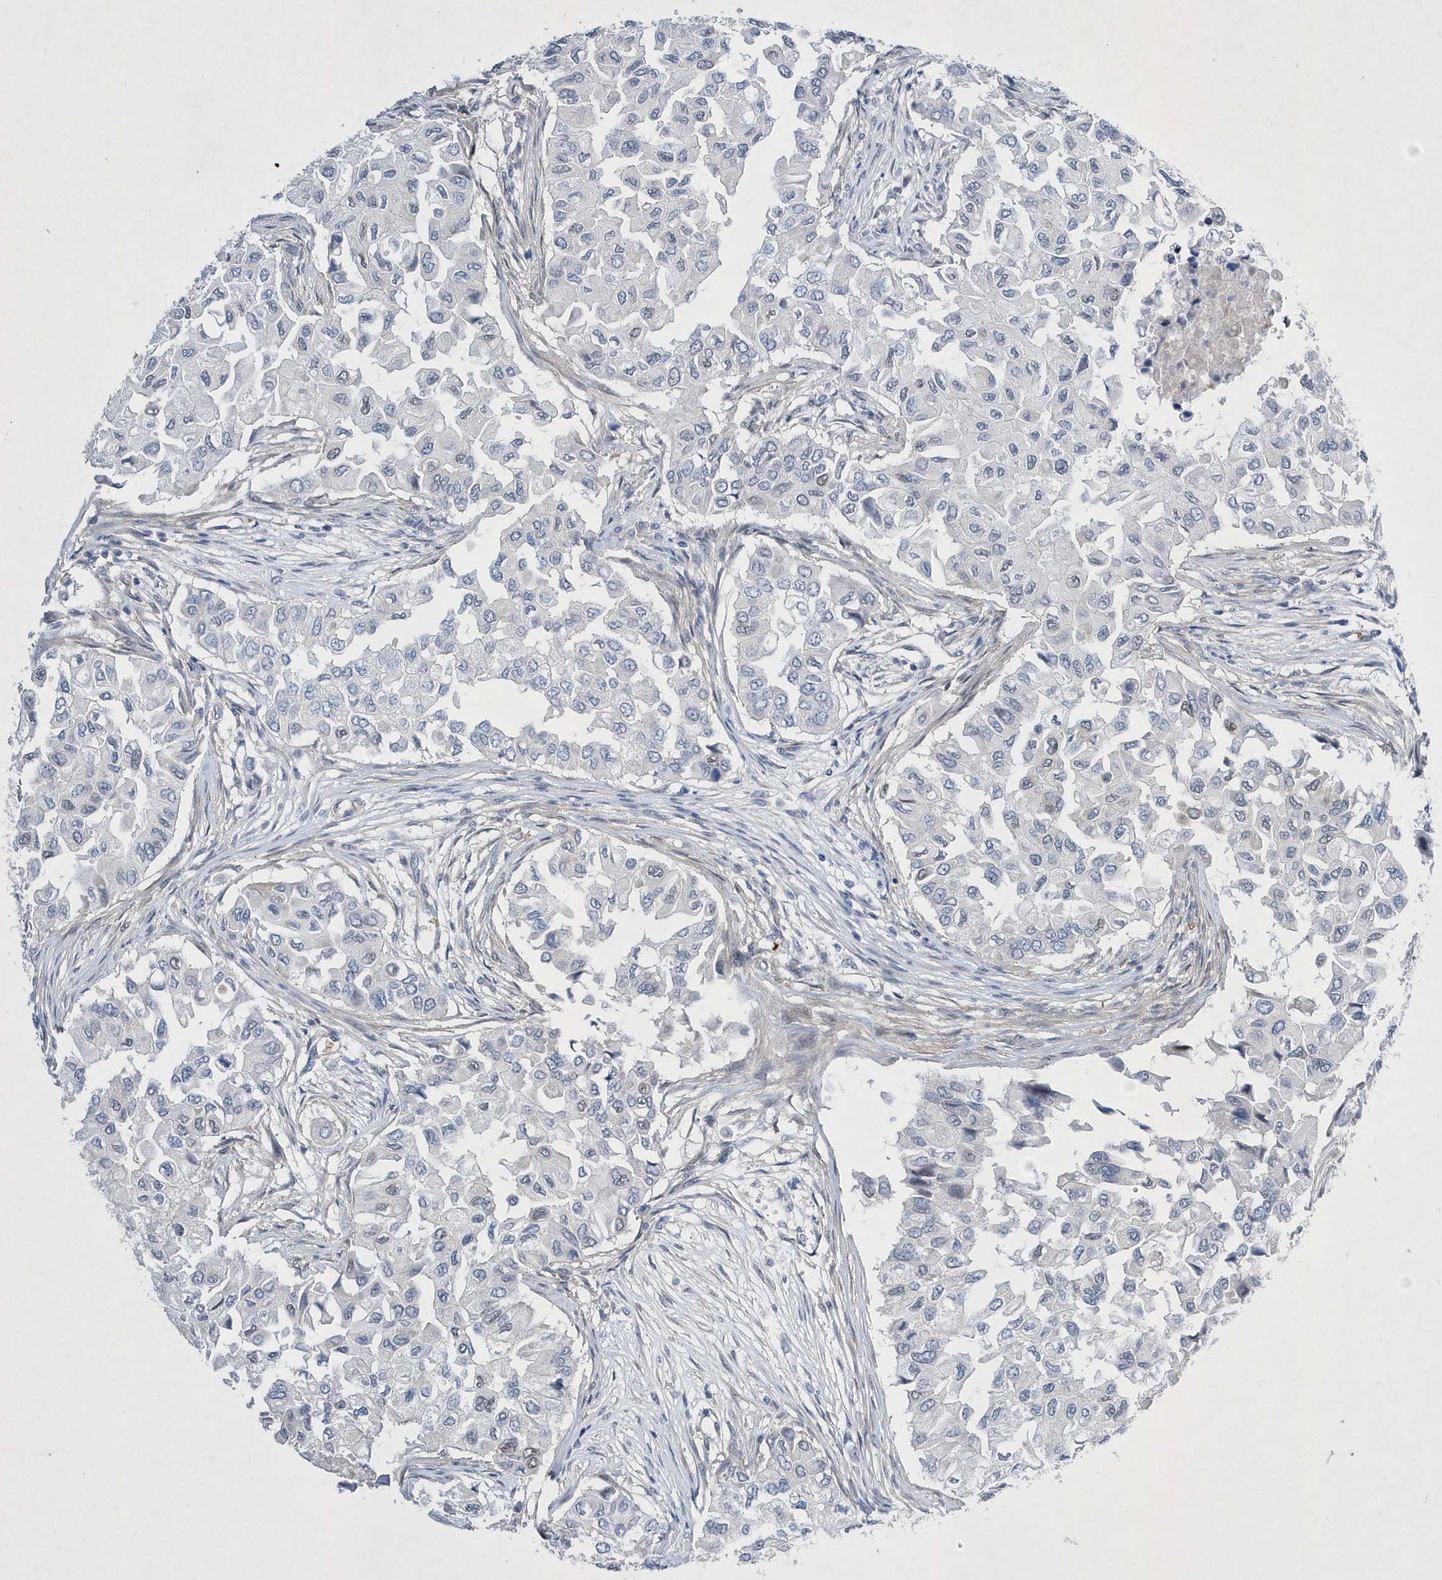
{"staining": {"intensity": "negative", "quantity": "none", "location": "none"}, "tissue": "breast cancer", "cell_type": "Tumor cells", "image_type": "cancer", "snomed": [{"axis": "morphology", "description": "Normal tissue, NOS"}, {"axis": "morphology", "description": "Duct carcinoma"}, {"axis": "topography", "description": "Breast"}], "caption": "The IHC image has no significant positivity in tumor cells of infiltrating ductal carcinoma (breast) tissue.", "gene": "ZNF875", "patient": {"sex": "female", "age": 49}}